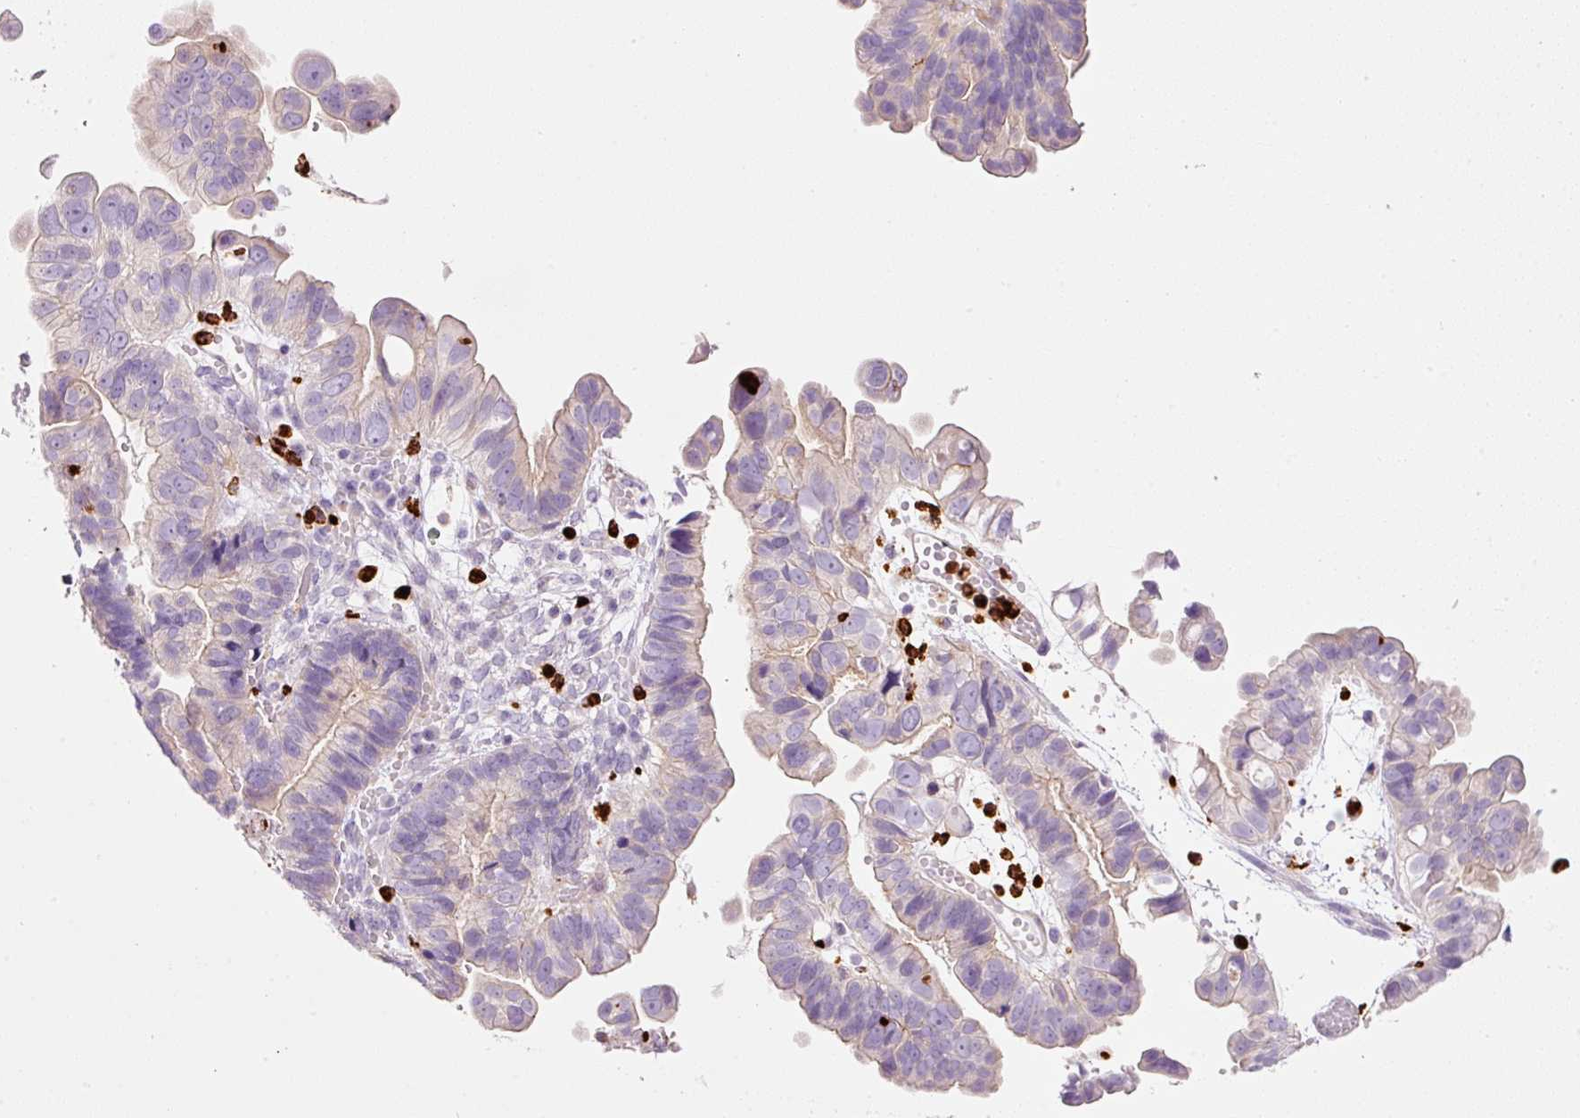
{"staining": {"intensity": "negative", "quantity": "none", "location": "none"}, "tissue": "ovarian cancer", "cell_type": "Tumor cells", "image_type": "cancer", "snomed": [{"axis": "morphology", "description": "Cystadenocarcinoma, serous, NOS"}, {"axis": "topography", "description": "Ovary"}], "caption": "Tumor cells are negative for brown protein staining in ovarian cancer (serous cystadenocarcinoma).", "gene": "MAP3K3", "patient": {"sex": "female", "age": 56}}